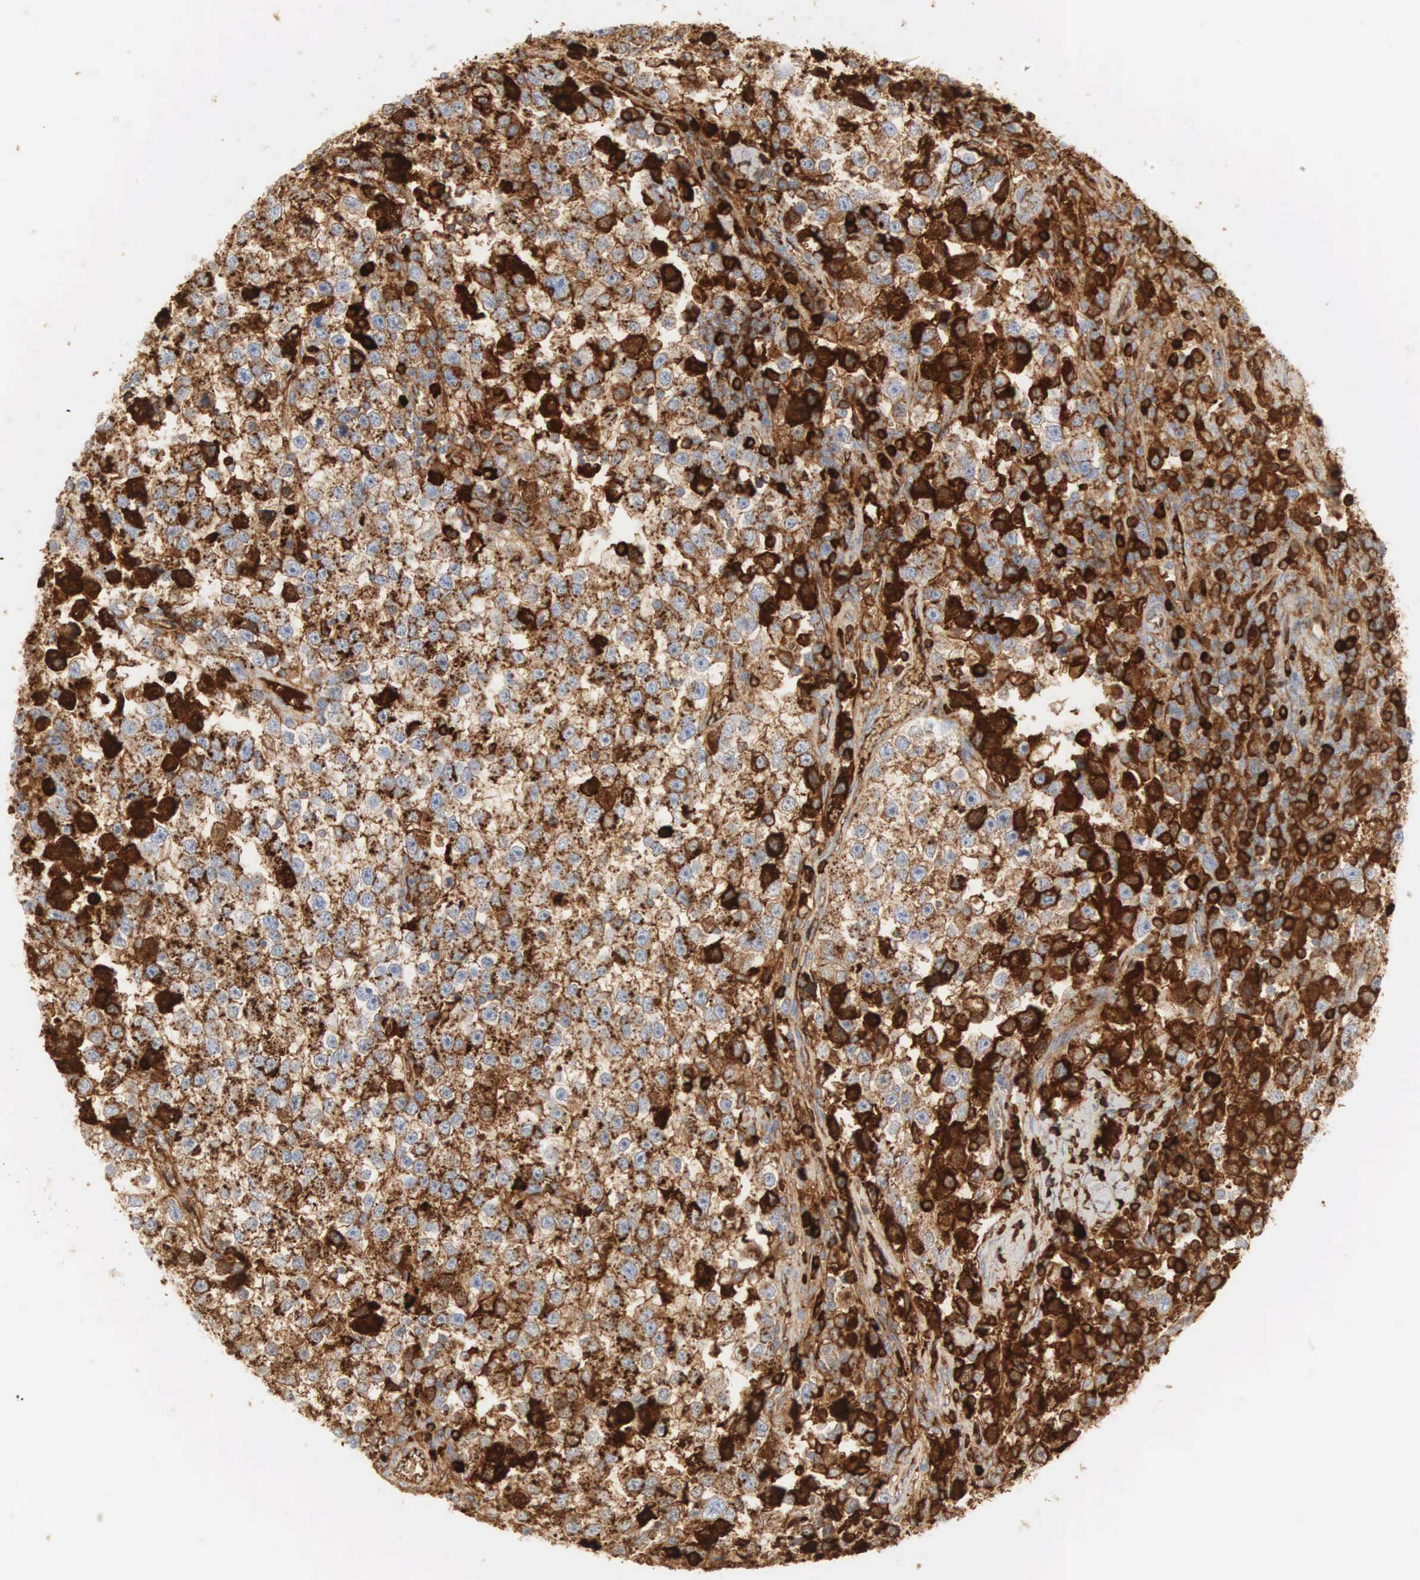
{"staining": {"intensity": "strong", "quantity": ">75%", "location": "cytoplasmic/membranous"}, "tissue": "testis cancer", "cell_type": "Tumor cells", "image_type": "cancer", "snomed": [{"axis": "morphology", "description": "Seminoma, NOS"}, {"axis": "topography", "description": "Testis"}], "caption": "Testis cancer (seminoma) was stained to show a protein in brown. There is high levels of strong cytoplasmic/membranous positivity in approximately >75% of tumor cells.", "gene": "IGLC3", "patient": {"sex": "male", "age": 33}}